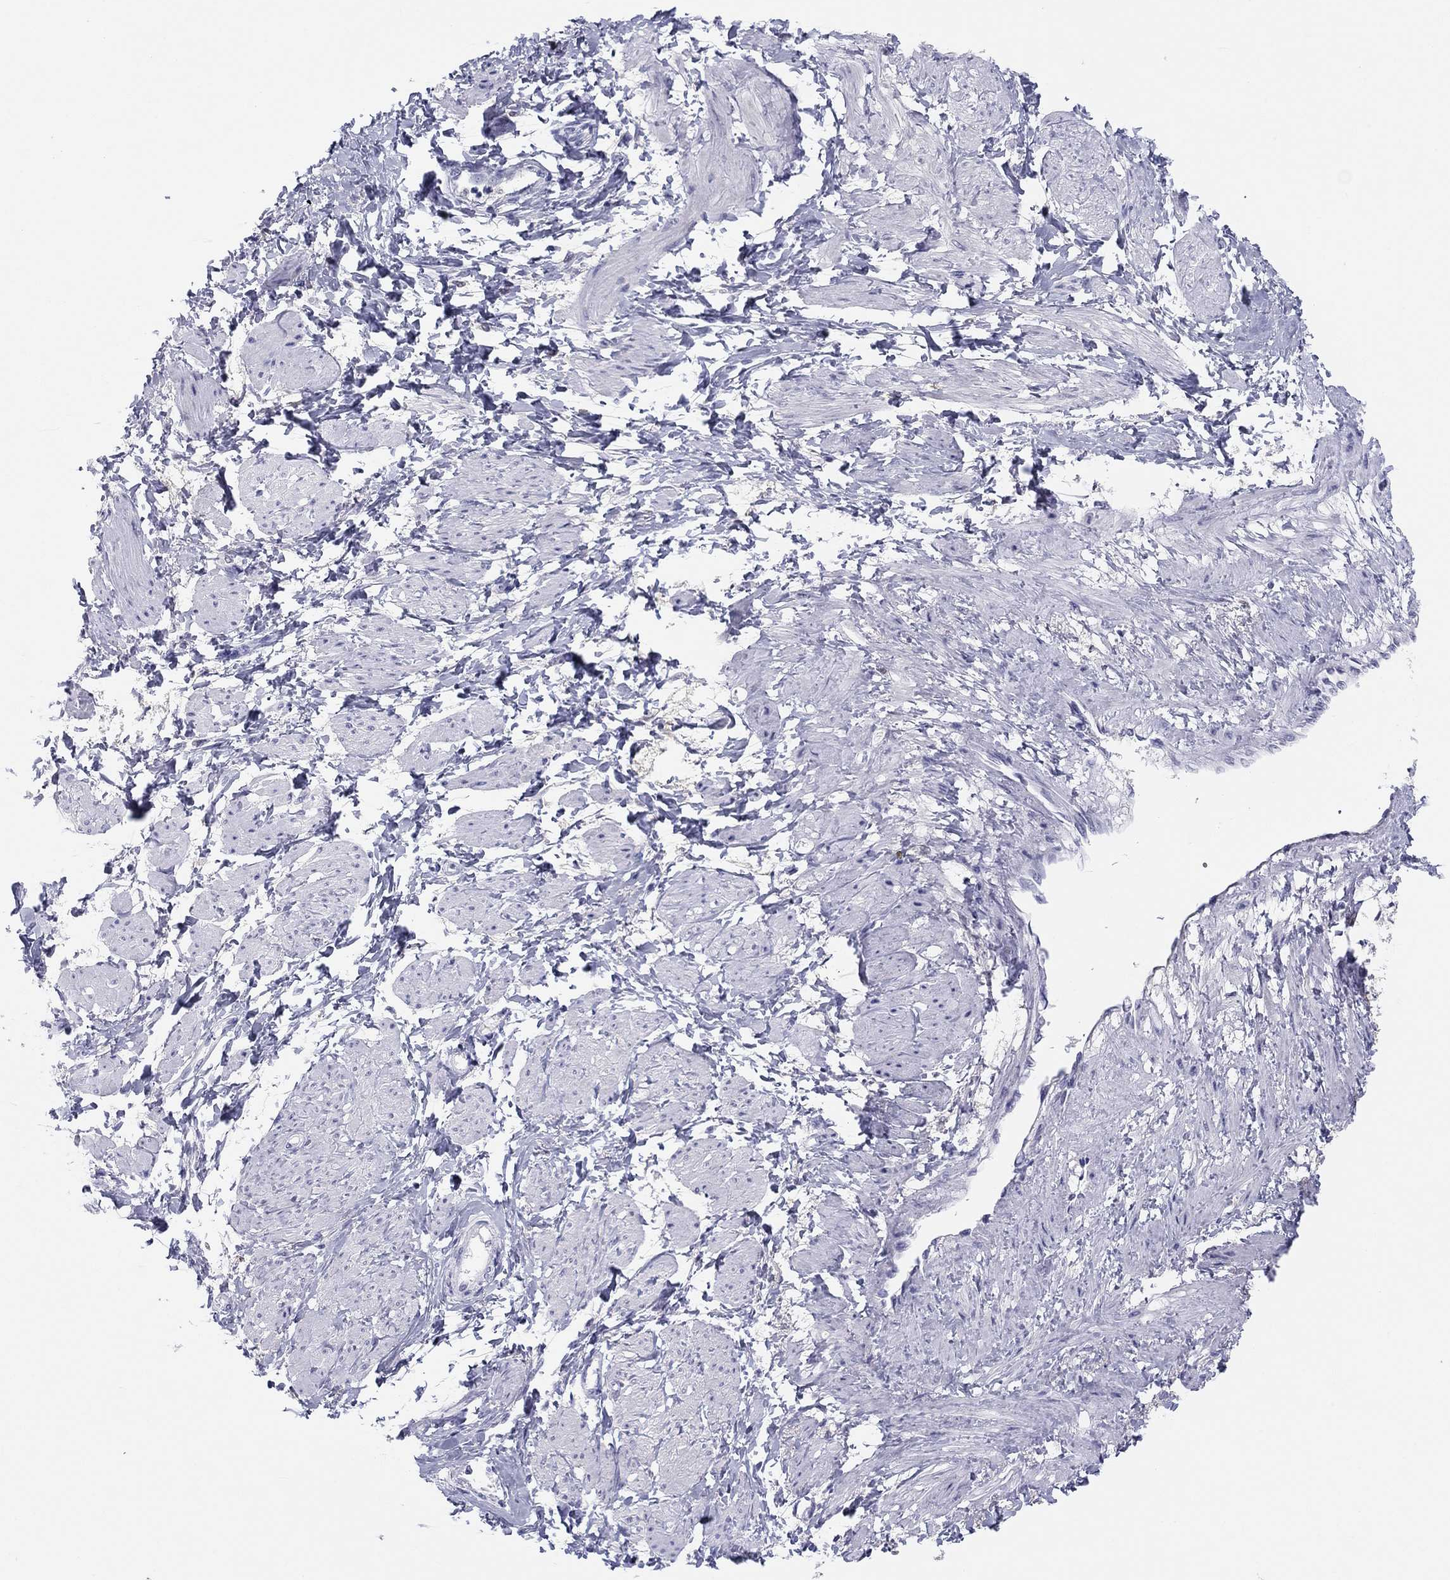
{"staining": {"intensity": "negative", "quantity": "none", "location": "none"}, "tissue": "smooth muscle", "cell_type": "Smooth muscle cells", "image_type": "normal", "snomed": [{"axis": "morphology", "description": "Normal tissue, NOS"}, {"axis": "topography", "description": "Smooth muscle"}, {"axis": "topography", "description": "Uterus"}], "caption": "A high-resolution photomicrograph shows IHC staining of benign smooth muscle, which shows no significant expression in smooth muscle cells.", "gene": "PDXK", "patient": {"sex": "female", "age": 39}}